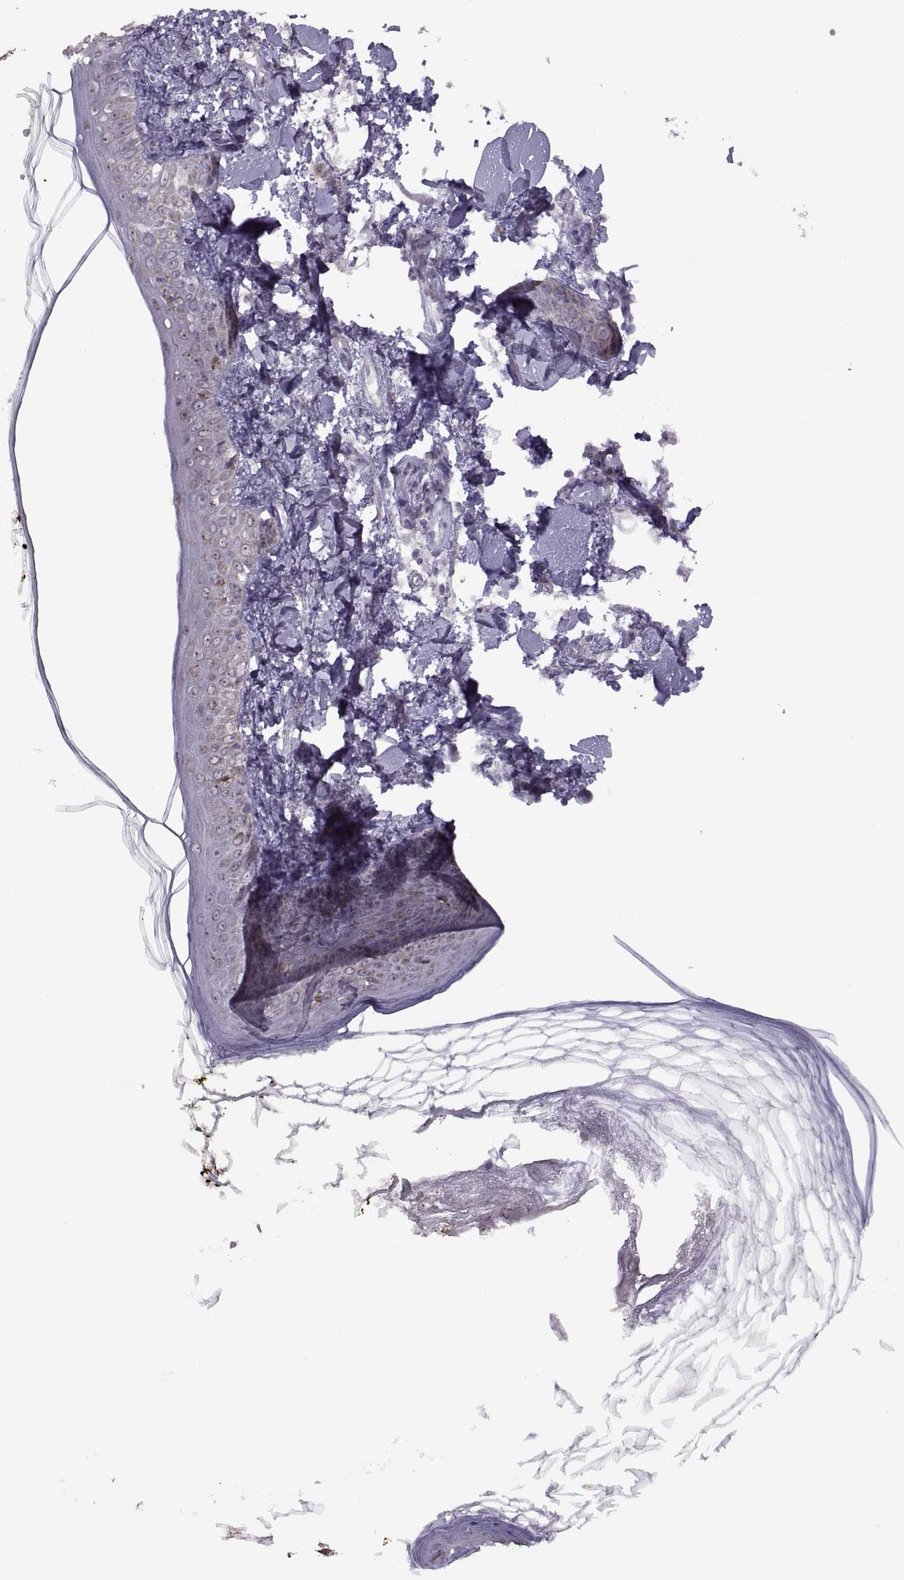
{"staining": {"intensity": "negative", "quantity": "none", "location": "none"}, "tissue": "skin", "cell_type": "Fibroblasts", "image_type": "normal", "snomed": [{"axis": "morphology", "description": "Normal tissue, NOS"}, {"axis": "topography", "description": "Skin"}], "caption": "Protein analysis of normal skin demonstrates no significant positivity in fibroblasts. Nuclei are stained in blue.", "gene": "ASIC2", "patient": {"sex": "male", "age": 76}}